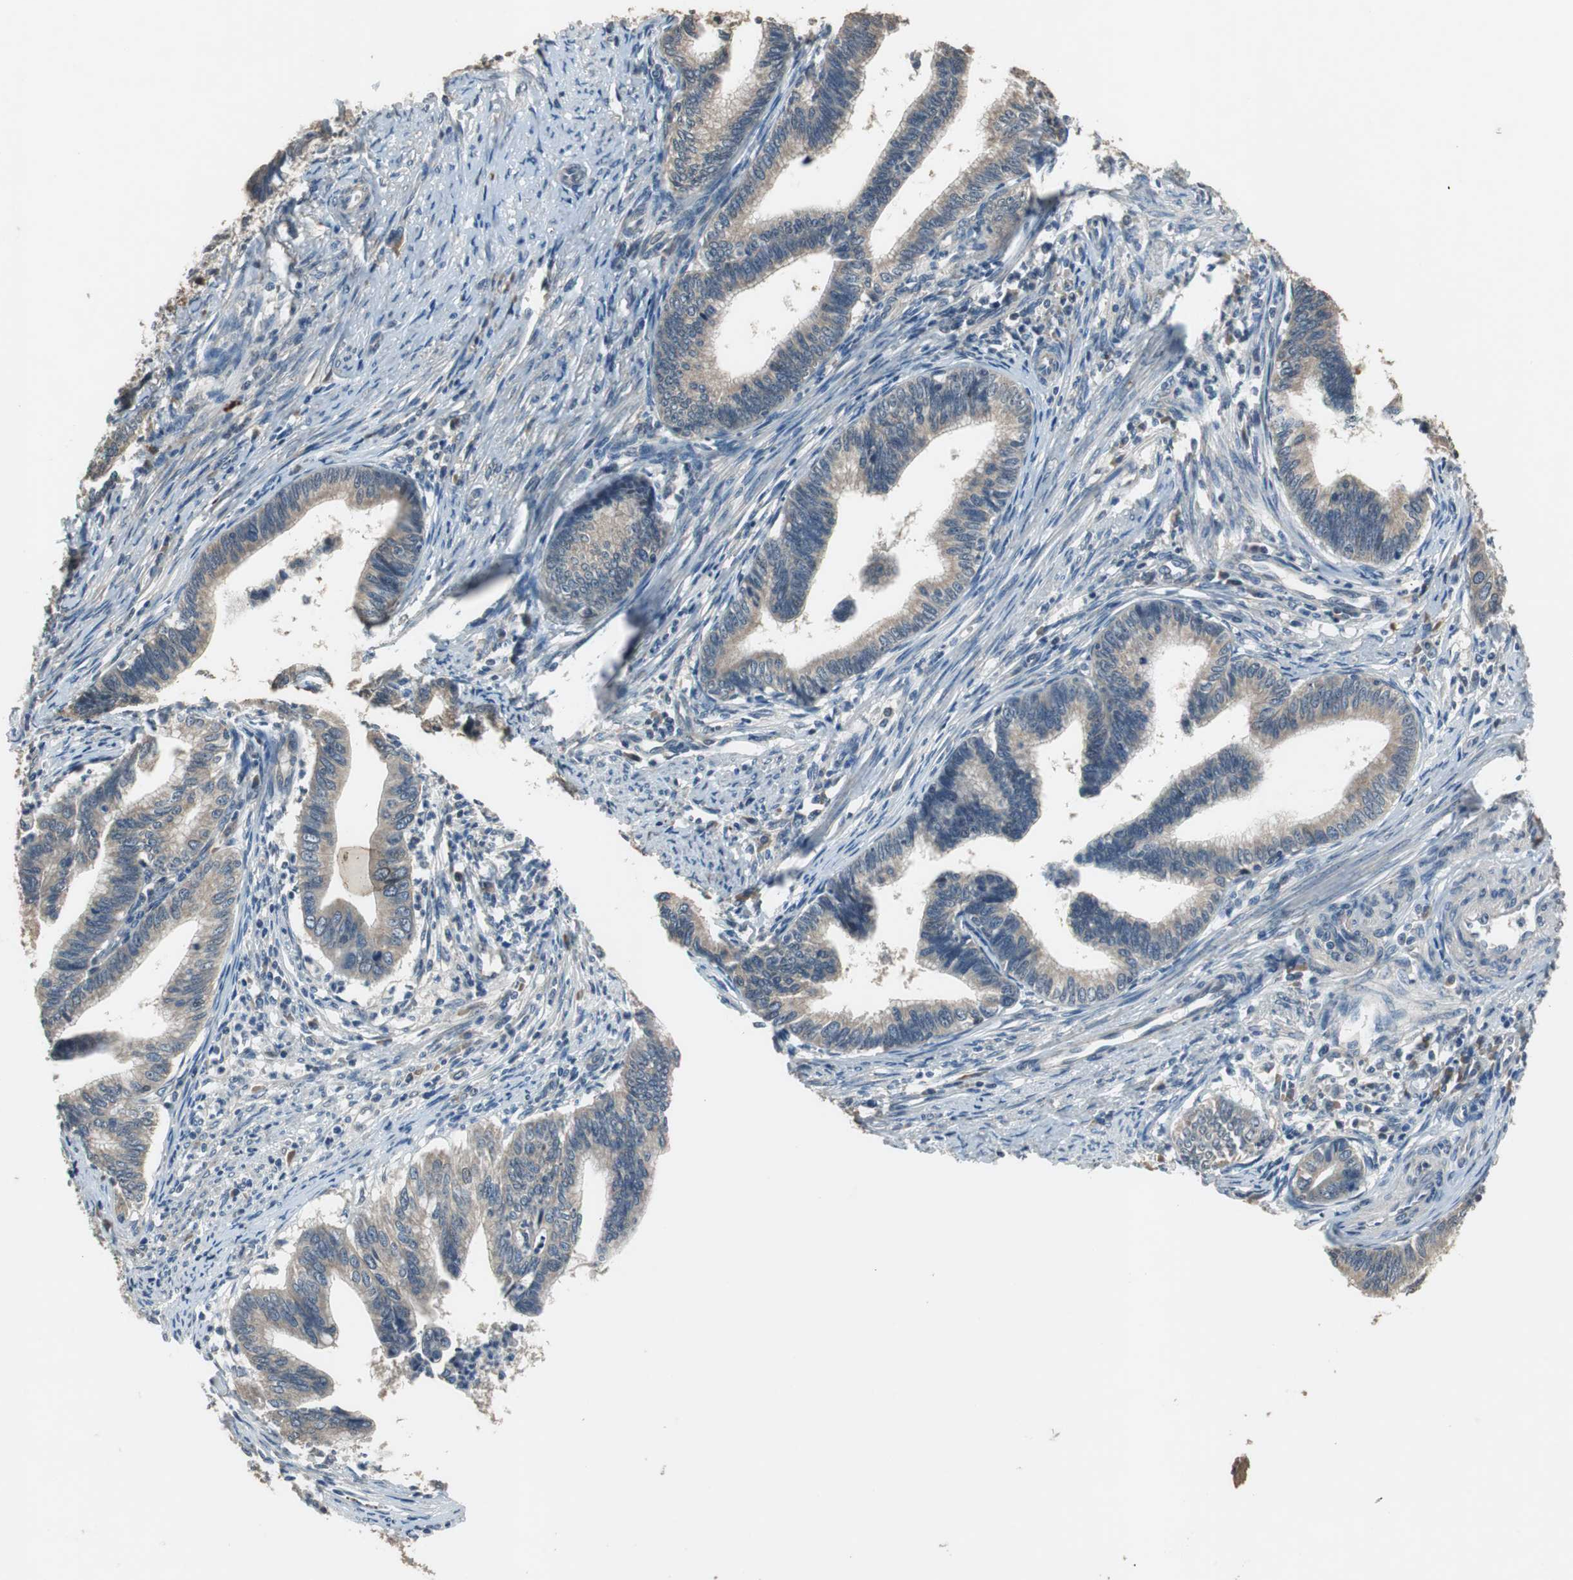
{"staining": {"intensity": "weak", "quantity": "25%-75%", "location": "cytoplasmic/membranous"}, "tissue": "cervical cancer", "cell_type": "Tumor cells", "image_type": "cancer", "snomed": [{"axis": "morphology", "description": "Adenocarcinoma, NOS"}, {"axis": "topography", "description": "Cervix"}], "caption": "Cervical adenocarcinoma was stained to show a protein in brown. There is low levels of weak cytoplasmic/membranous expression in approximately 25%-75% of tumor cells.", "gene": "PI4KB", "patient": {"sex": "female", "age": 36}}